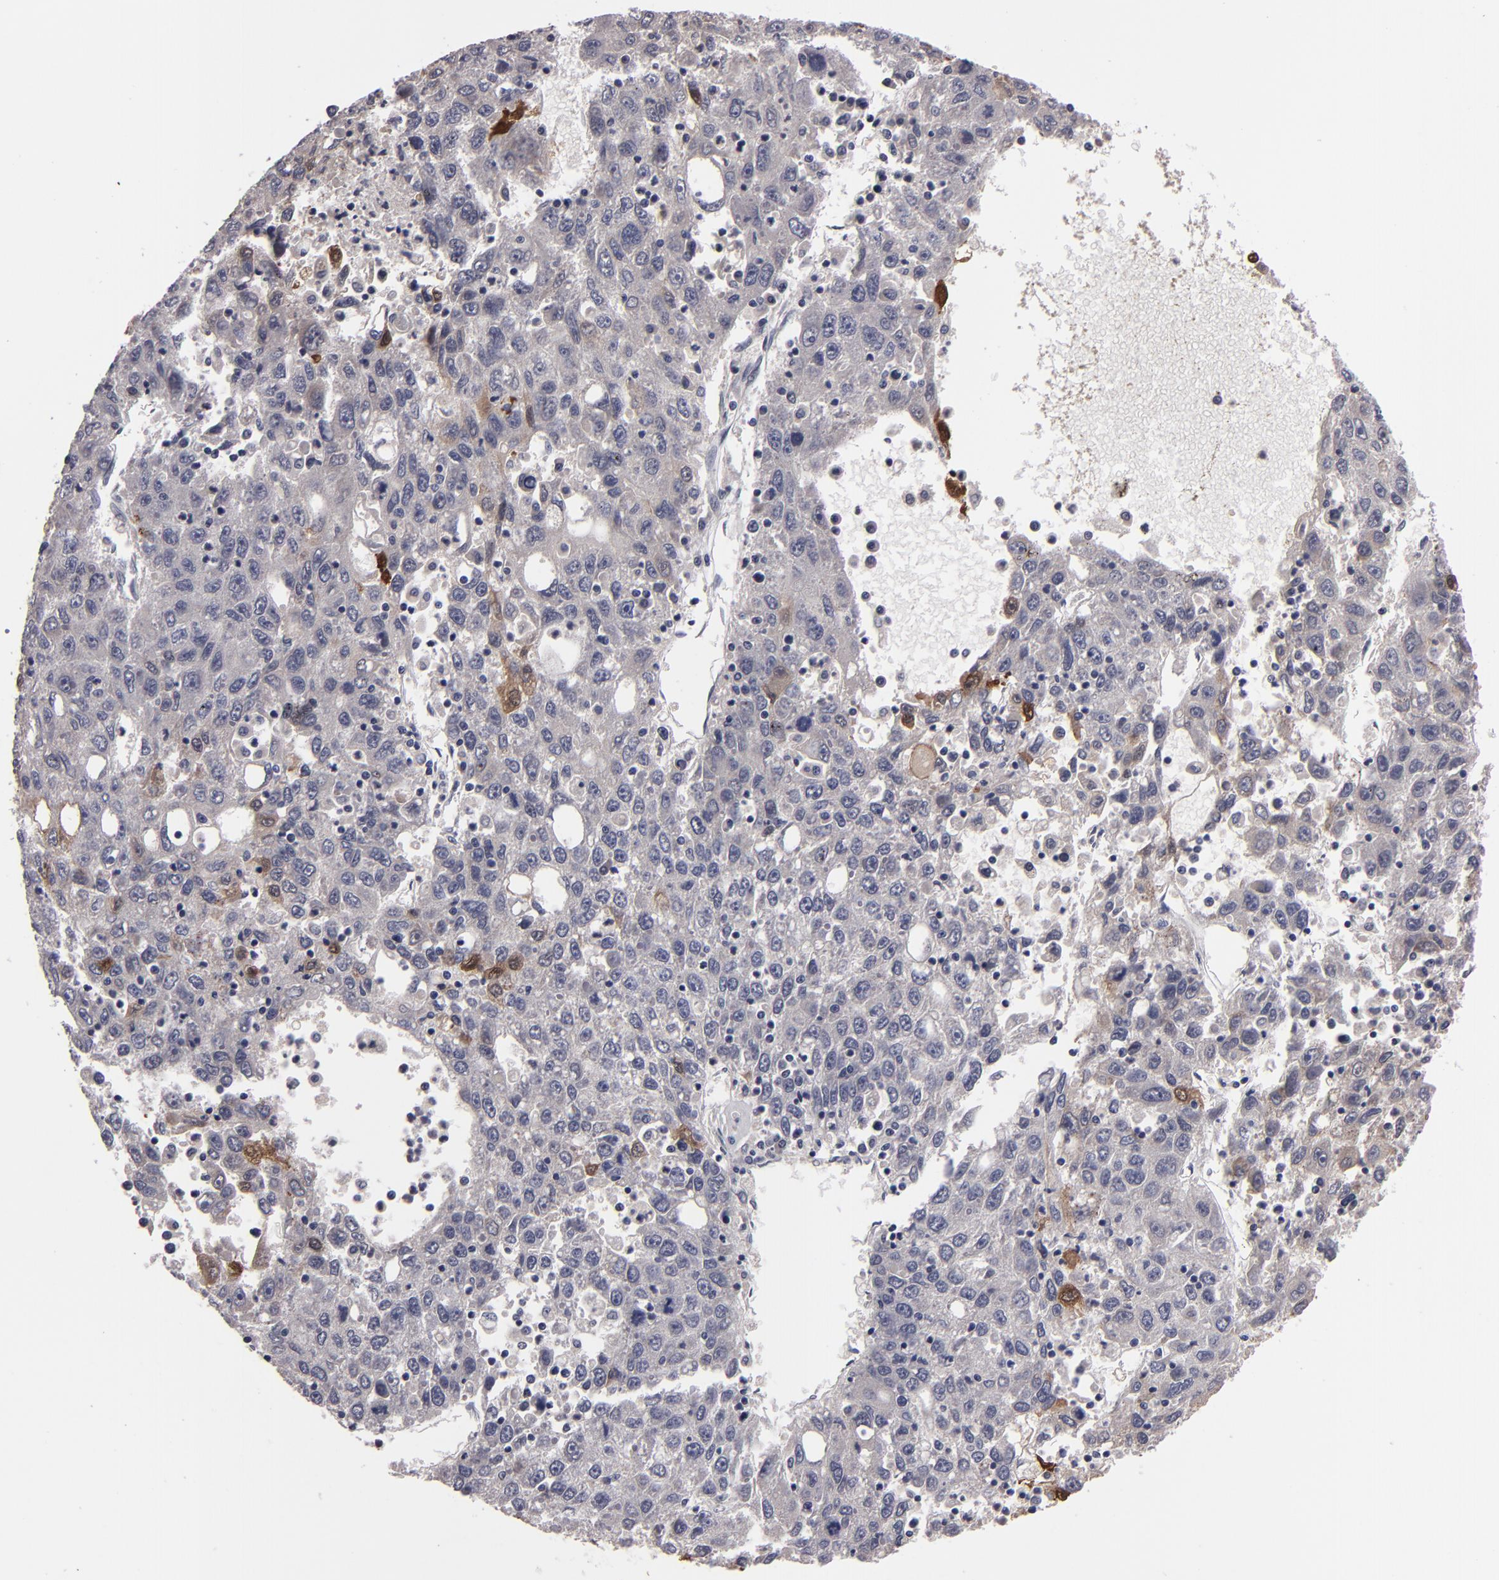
{"staining": {"intensity": "moderate", "quantity": "<25%", "location": "cytoplasmic/membranous,nuclear"}, "tissue": "liver cancer", "cell_type": "Tumor cells", "image_type": "cancer", "snomed": [{"axis": "morphology", "description": "Carcinoma, Hepatocellular, NOS"}, {"axis": "topography", "description": "Liver"}], "caption": "Immunohistochemical staining of hepatocellular carcinoma (liver) displays low levels of moderate cytoplasmic/membranous and nuclear expression in about <25% of tumor cells. (DAB (3,3'-diaminobenzidine) IHC with brightfield microscopy, high magnification).", "gene": "S100A1", "patient": {"sex": "male", "age": 49}}